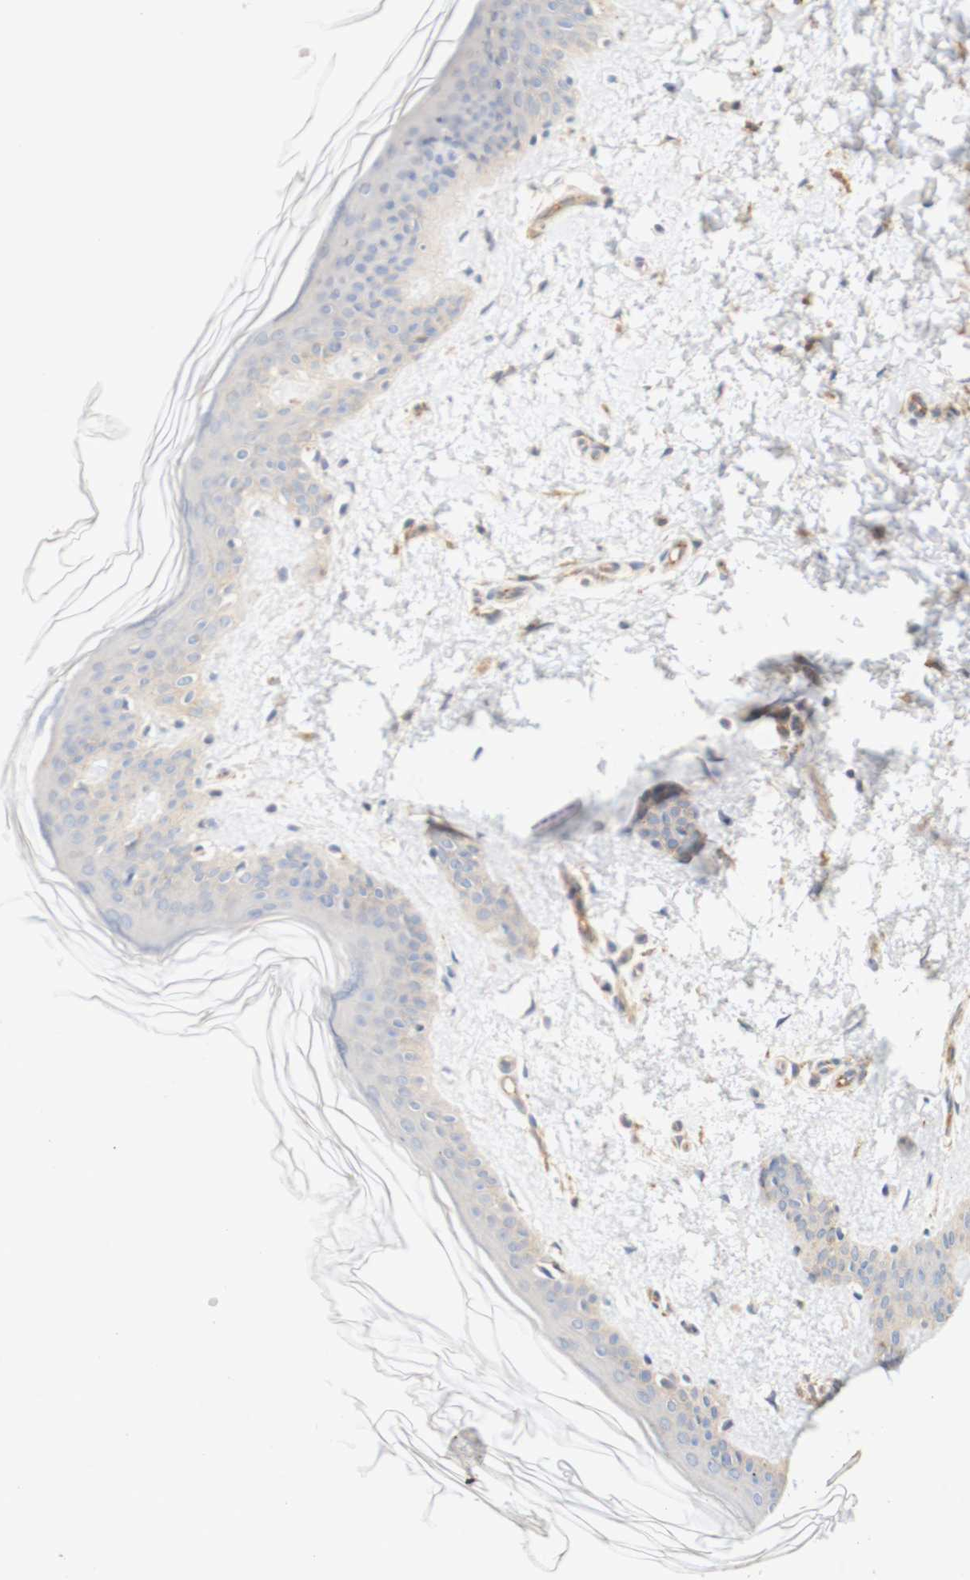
{"staining": {"intensity": "negative", "quantity": "none", "location": "none"}, "tissue": "skin", "cell_type": "Fibroblasts", "image_type": "normal", "snomed": [{"axis": "morphology", "description": "Normal tissue, NOS"}, {"axis": "topography", "description": "Skin"}], "caption": "DAB (3,3'-diaminobenzidine) immunohistochemical staining of unremarkable human skin reveals no significant staining in fibroblasts. (Stains: DAB (3,3'-diaminobenzidine) immunohistochemistry (IHC) with hematoxylin counter stain, Microscopy: brightfield microscopy at high magnification).", "gene": "PCDH7", "patient": {"sex": "female", "age": 41}}